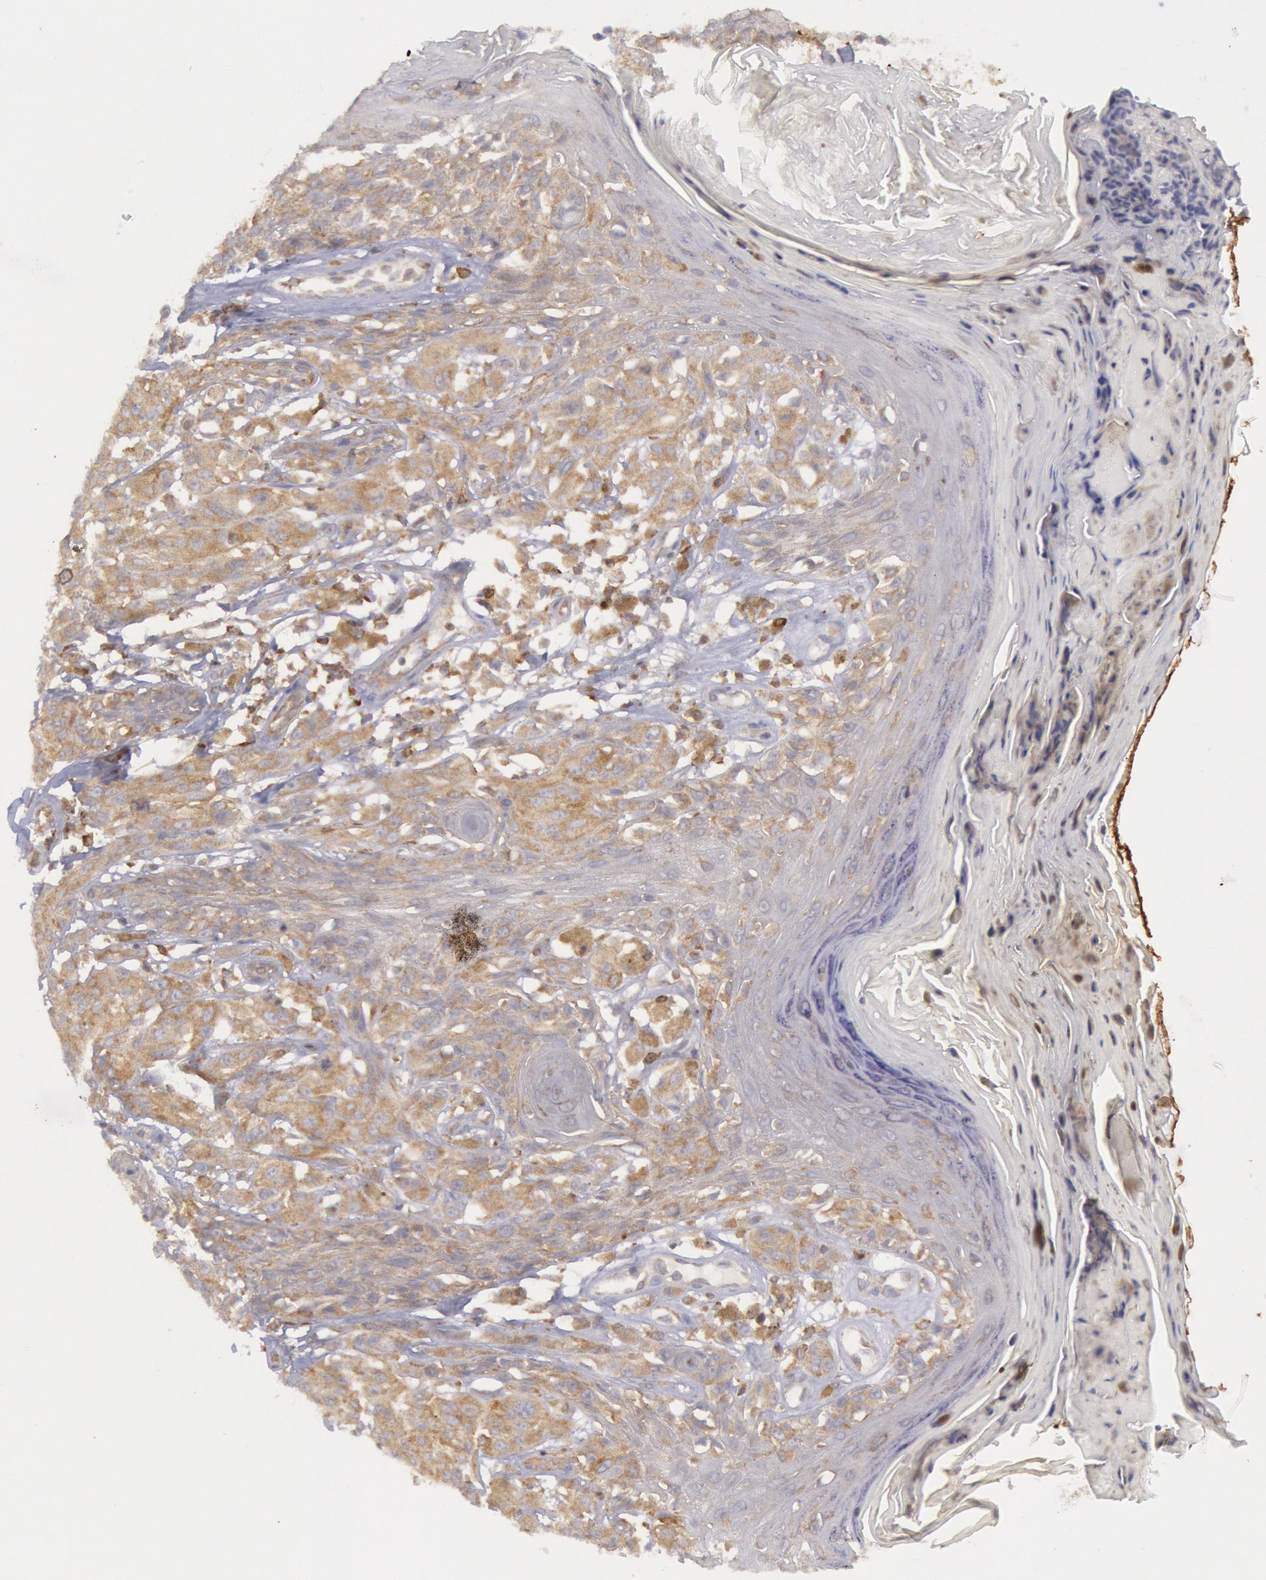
{"staining": {"intensity": "weak", "quantity": ">75%", "location": "cytoplasmic/membranous"}, "tissue": "melanoma", "cell_type": "Tumor cells", "image_type": "cancer", "snomed": [{"axis": "morphology", "description": "Malignant melanoma, NOS"}, {"axis": "topography", "description": "Skin"}], "caption": "Human melanoma stained for a protein (brown) exhibits weak cytoplasmic/membranous positive staining in approximately >75% of tumor cells.", "gene": "IKBKB", "patient": {"sex": "female", "age": 77}}